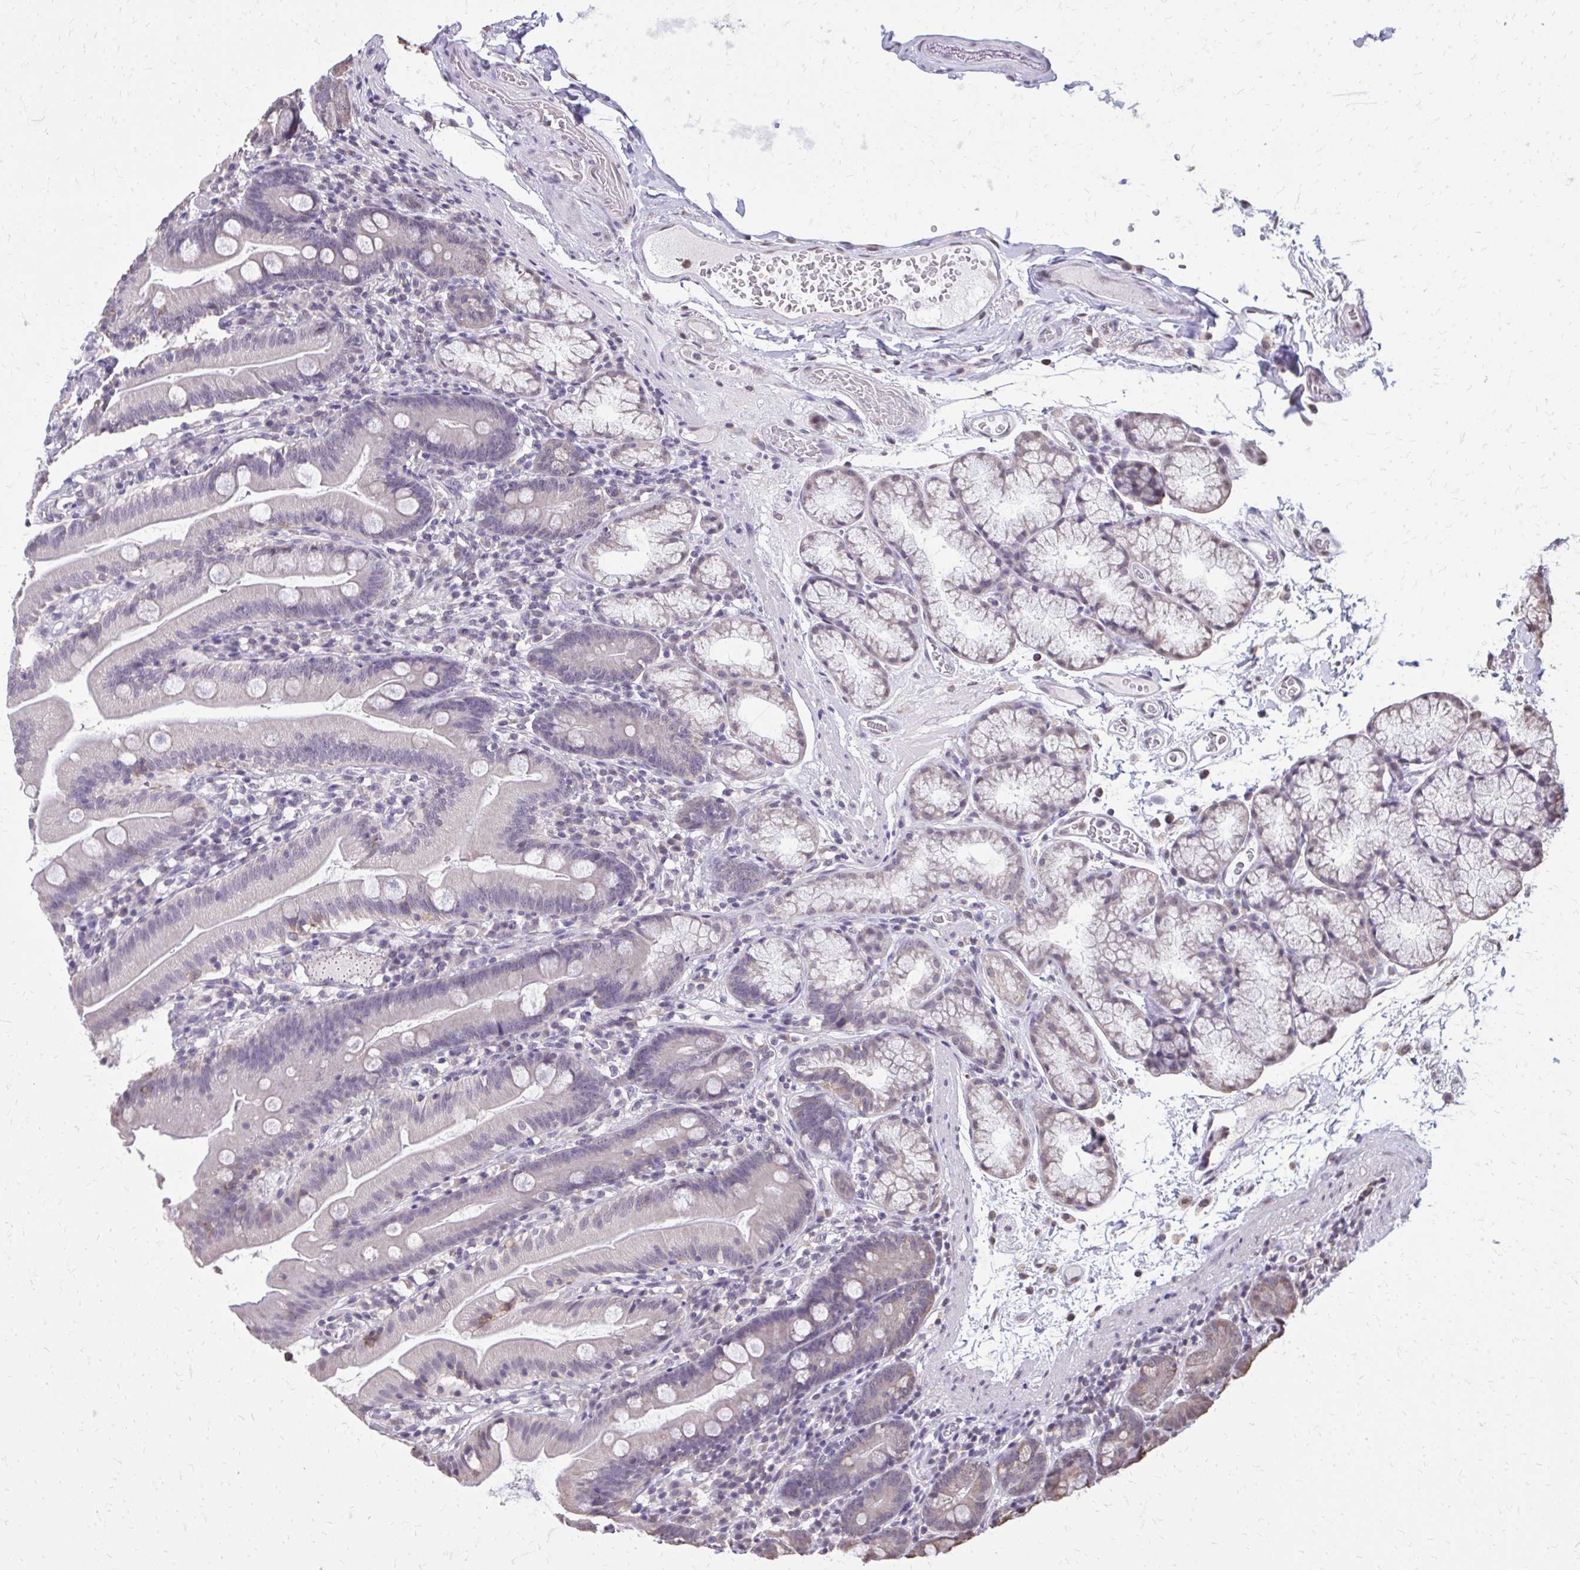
{"staining": {"intensity": "weak", "quantity": "<25%", "location": "cytoplasmic/membranous"}, "tissue": "duodenum", "cell_type": "Glandular cells", "image_type": "normal", "snomed": [{"axis": "morphology", "description": "Normal tissue, NOS"}, {"axis": "topography", "description": "Duodenum"}], "caption": "Histopathology image shows no significant protein expression in glandular cells of normal duodenum.", "gene": "AKAP5", "patient": {"sex": "female", "age": 67}}